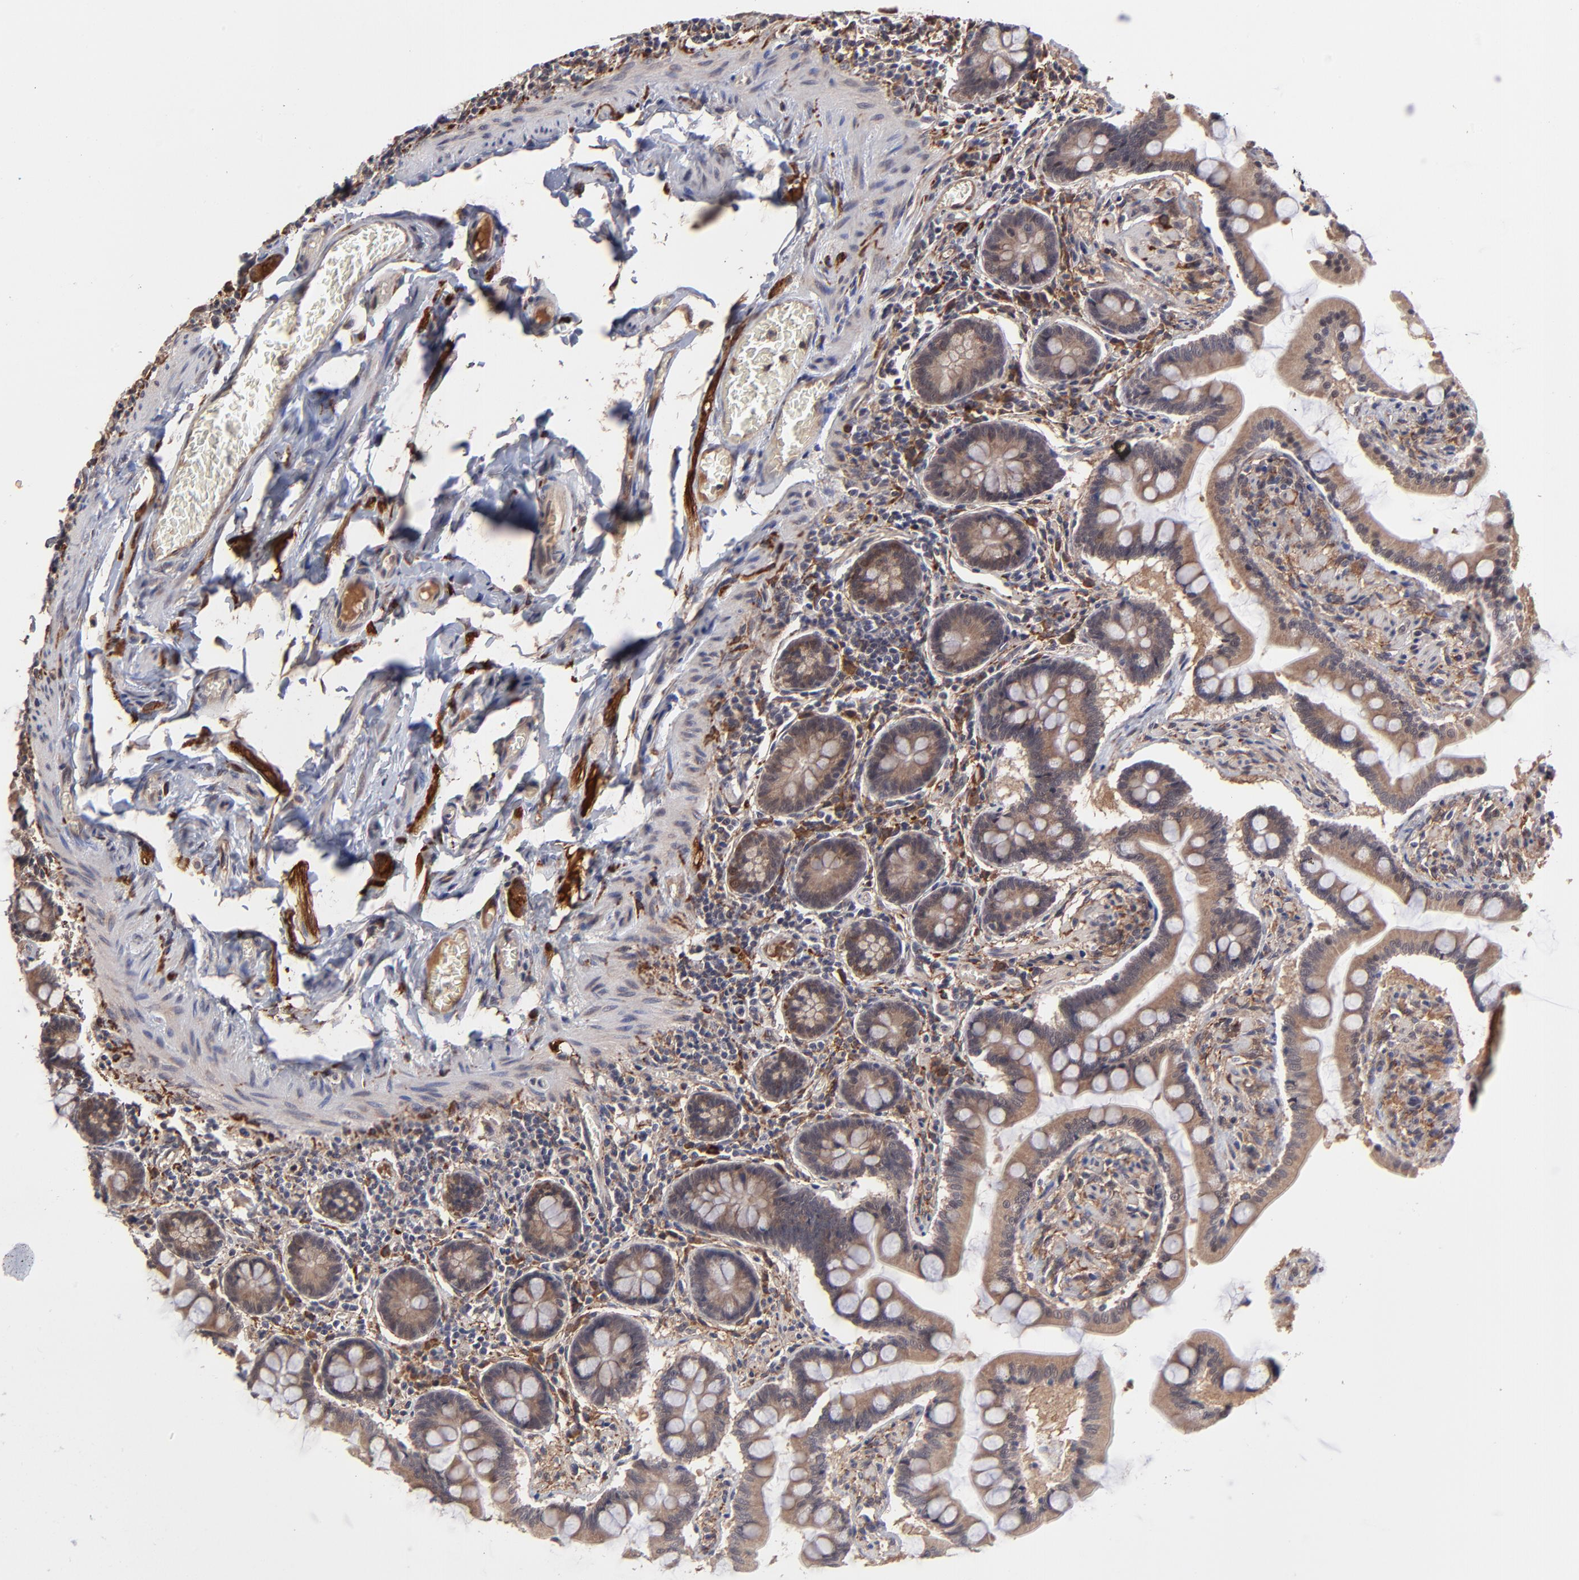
{"staining": {"intensity": "moderate", "quantity": ">75%", "location": "cytoplasmic/membranous"}, "tissue": "small intestine", "cell_type": "Glandular cells", "image_type": "normal", "snomed": [{"axis": "morphology", "description": "Normal tissue, NOS"}, {"axis": "topography", "description": "Small intestine"}], "caption": "Unremarkable small intestine exhibits moderate cytoplasmic/membranous staining in approximately >75% of glandular cells.", "gene": "CHL1", "patient": {"sex": "male", "age": 41}}